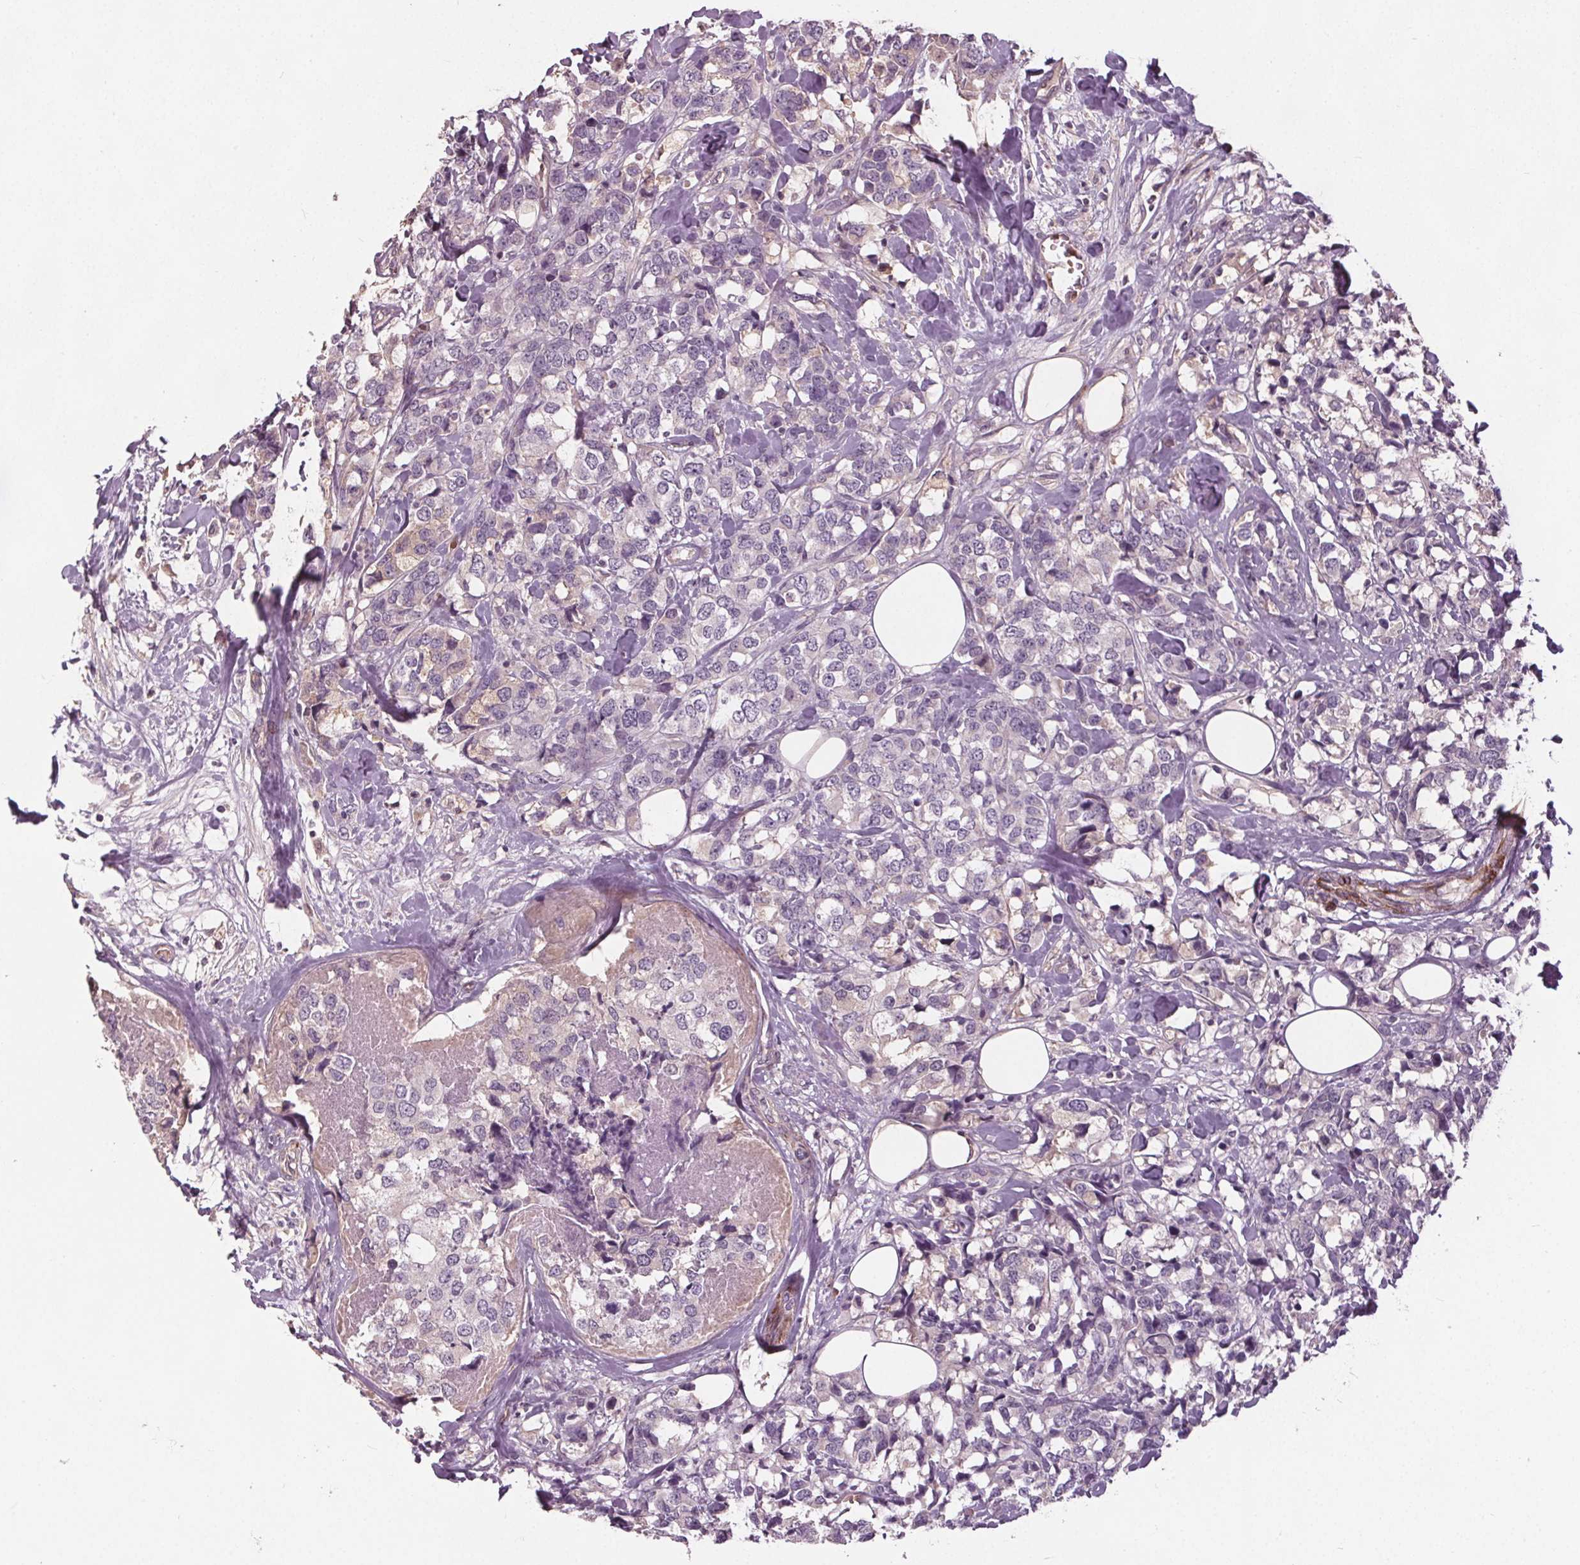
{"staining": {"intensity": "negative", "quantity": "none", "location": "none"}, "tissue": "breast cancer", "cell_type": "Tumor cells", "image_type": "cancer", "snomed": [{"axis": "morphology", "description": "Lobular carcinoma"}, {"axis": "topography", "description": "Breast"}], "caption": "There is no significant staining in tumor cells of breast cancer (lobular carcinoma).", "gene": "PDGFD", "patient": {"sex": "female", "age": 59}}